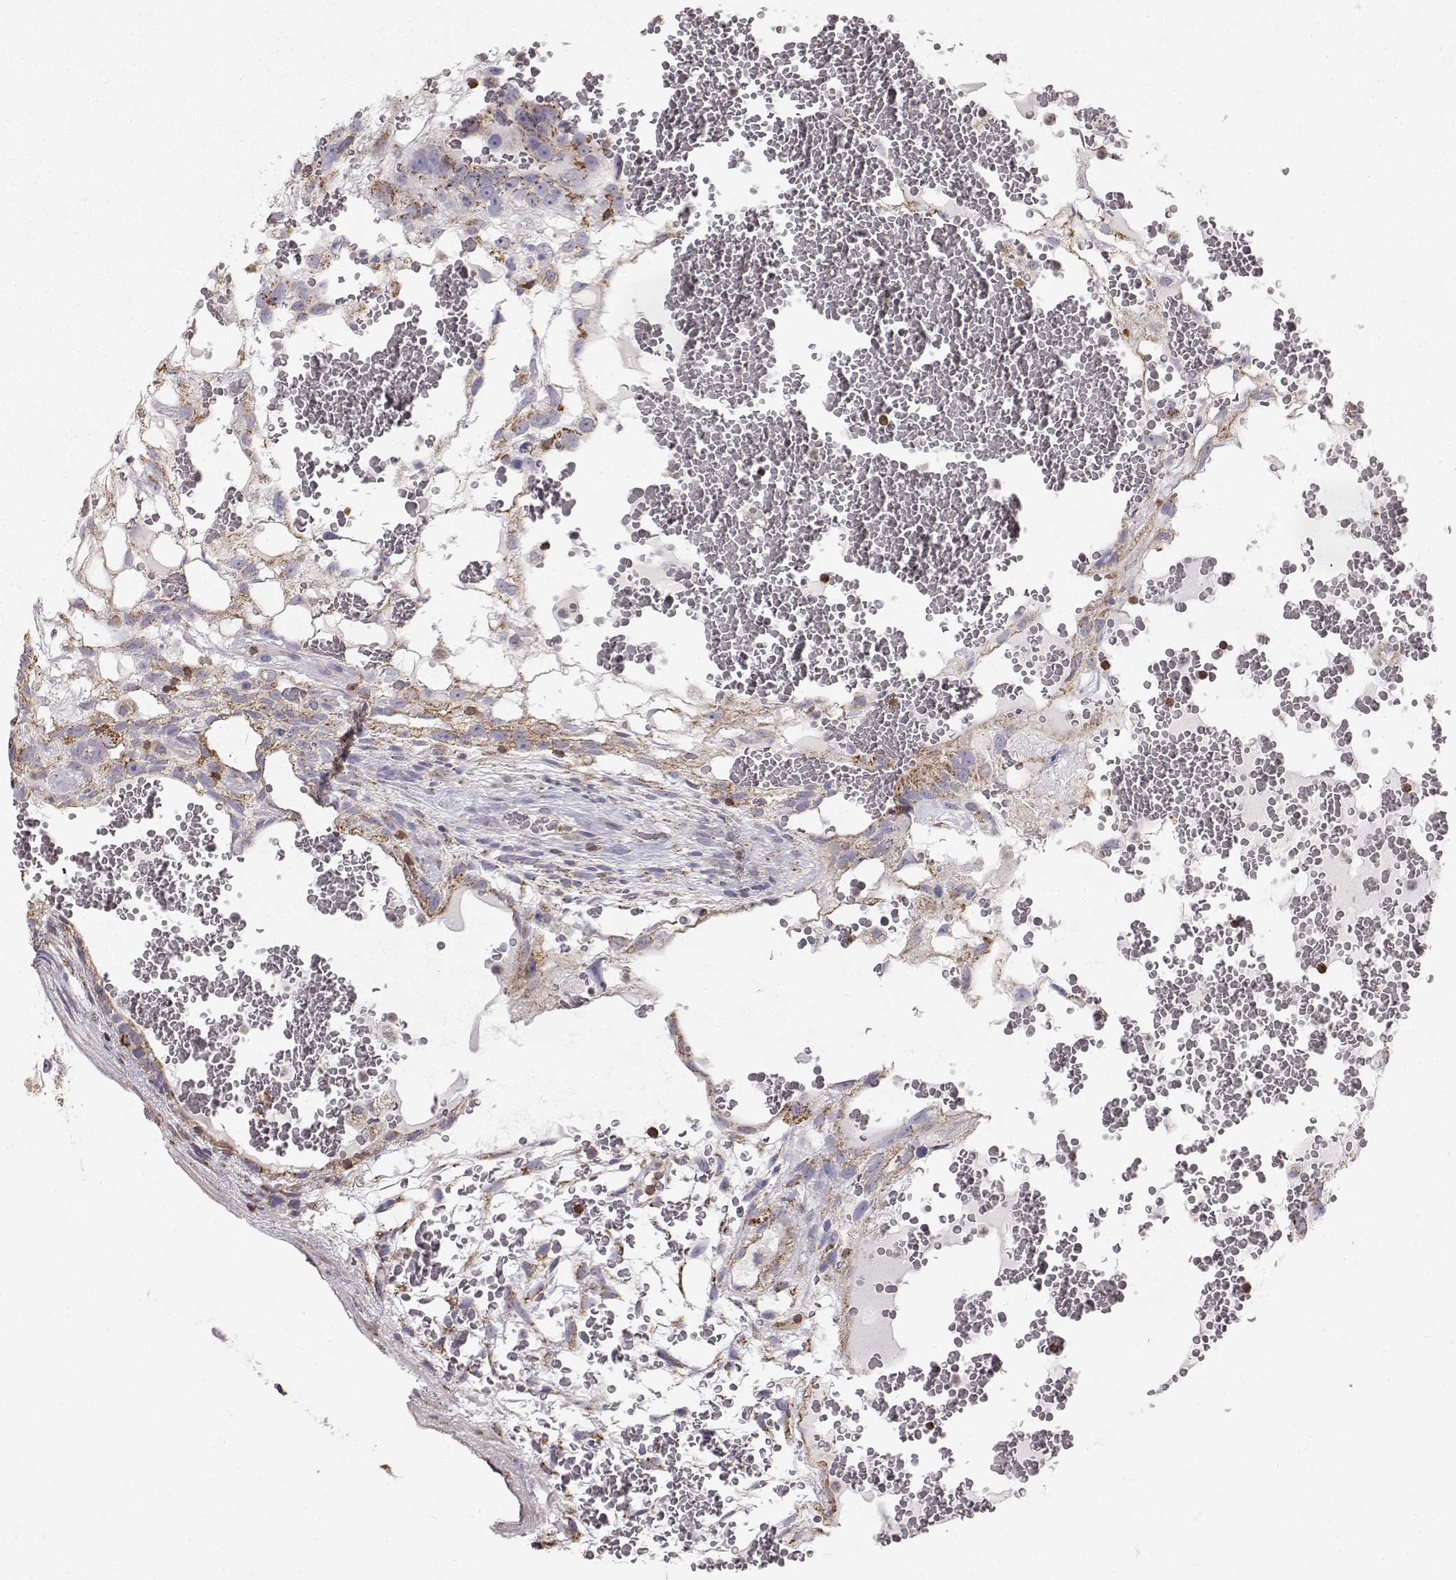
{"staining": {"intensity": "strong", "quantity": ">75%", "location": "cytoplasmic/membranous"}, "tissue": "testis cancer", "cell_type": "Tumor cells", "image_type": "cancer", "snomed": [{"axis": "morphology", "description": "Normal tissue, NOS"}, {"axis": "morphology", "description": "Carcinoma, Embryonal, NOS"}, {"axis": "topography", "description": "Testis"}], "caption": "IHC image of neoplastic tissue: embryonal carcinoma (testis) stained using immunohistochemistry (IHC) exhibits high levels of strong protein expression localized specifically in the cytoplasmic/membranous of tumor cells, appearing as a cytoplasmic/membranous brown color.", "gene": "GRAP2", "patient": {"sex": "male", "age": 32}}